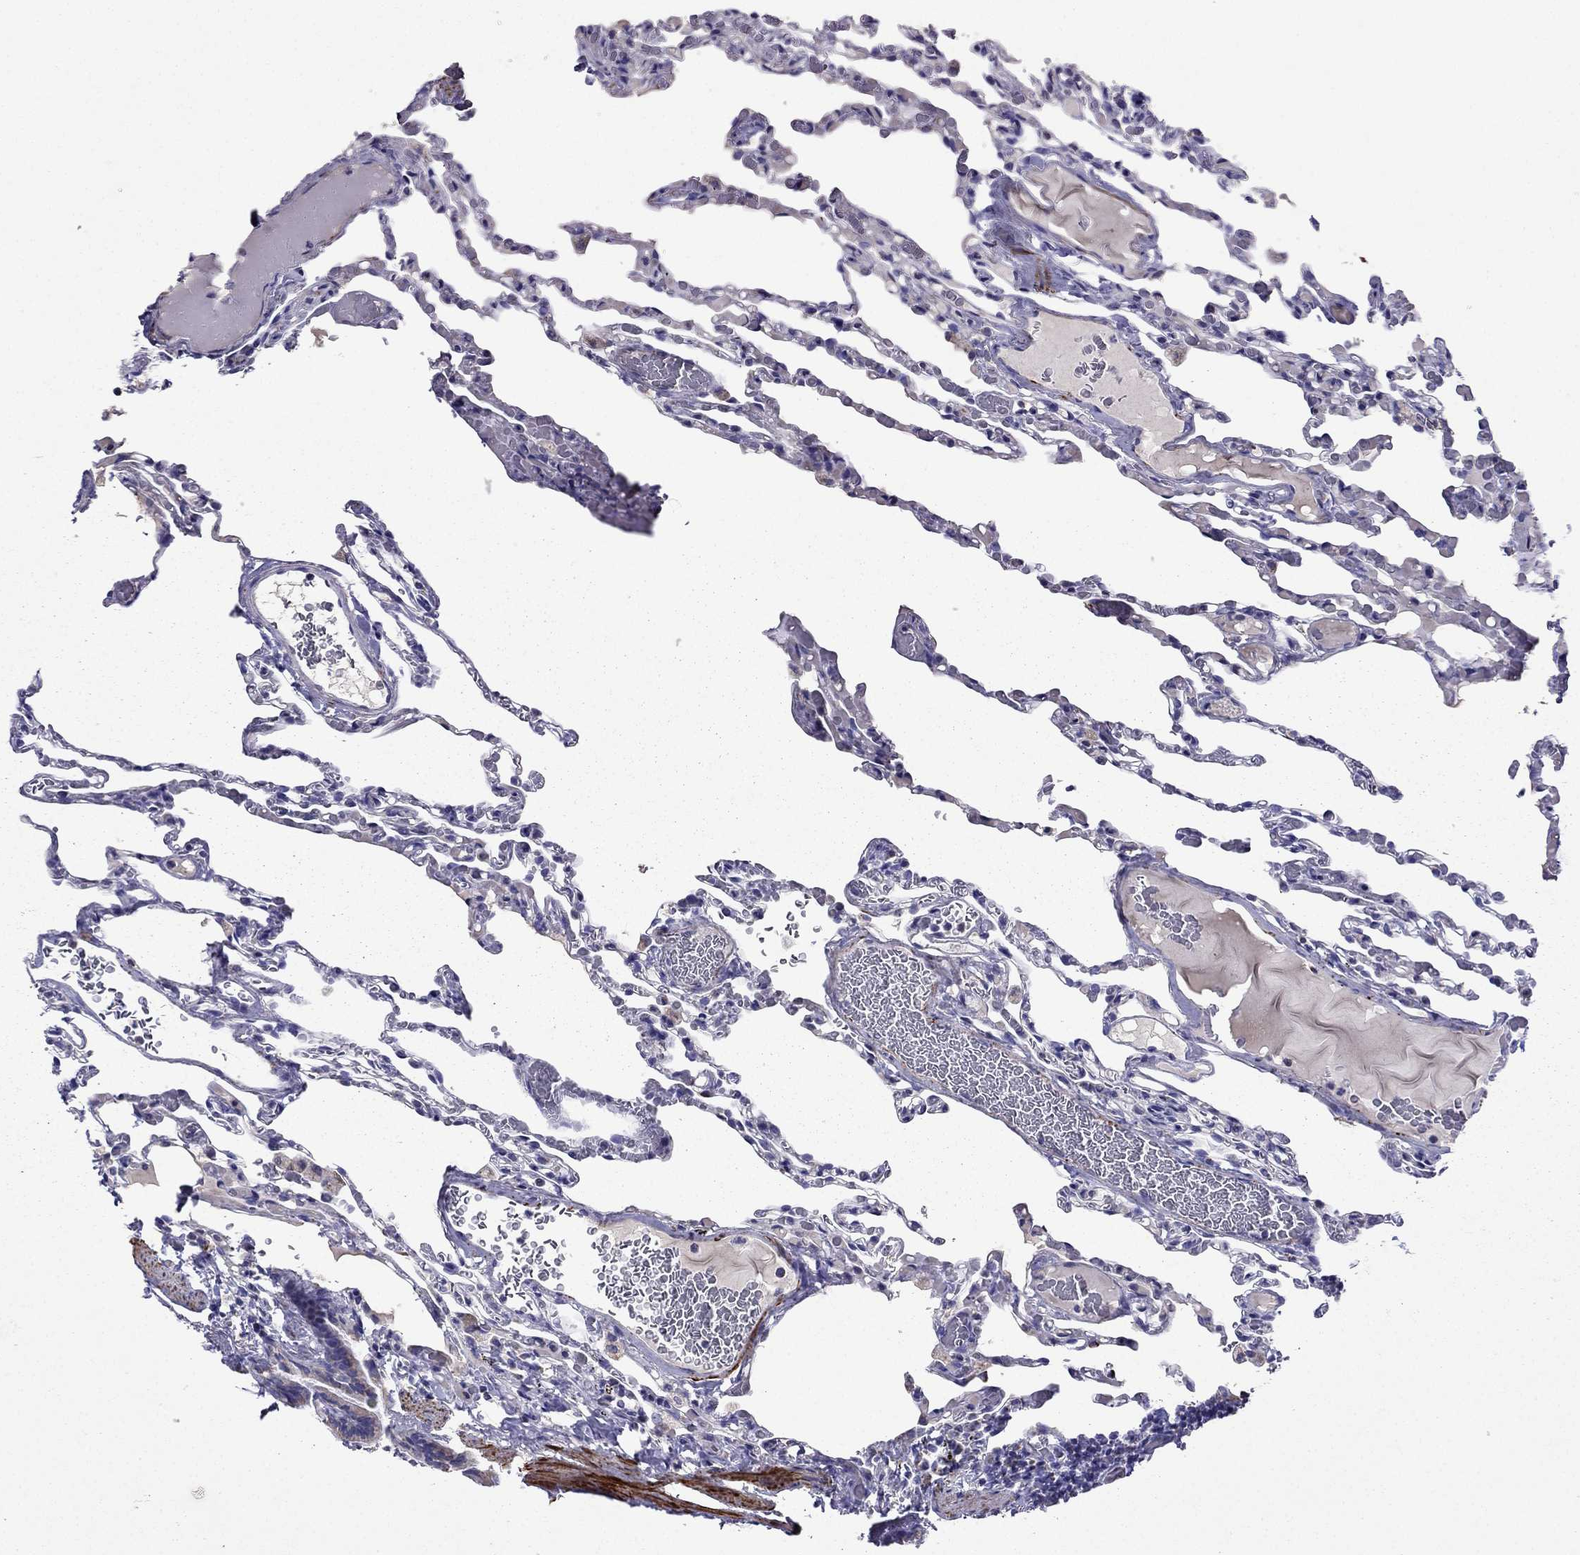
{"staining": {"intensity": "negative", "quantity": "none", "location": "none"}, "tissue": "lung", "cell_type": "Alveolar cells", "image_type": "normal", "snomed": [{"axis": "morphology", "description": "Normal tissue, NOS"}, {"axis": "topography", "description": "Lung"}], "caption": "Immunohistochemical staining of normal lung displays no significant expression in alveolar cells. (Brightfield microscopy of DAB IHC at high magnification).", "gene": "DSC1", "patient": {"sex": "female", "age": 43}}